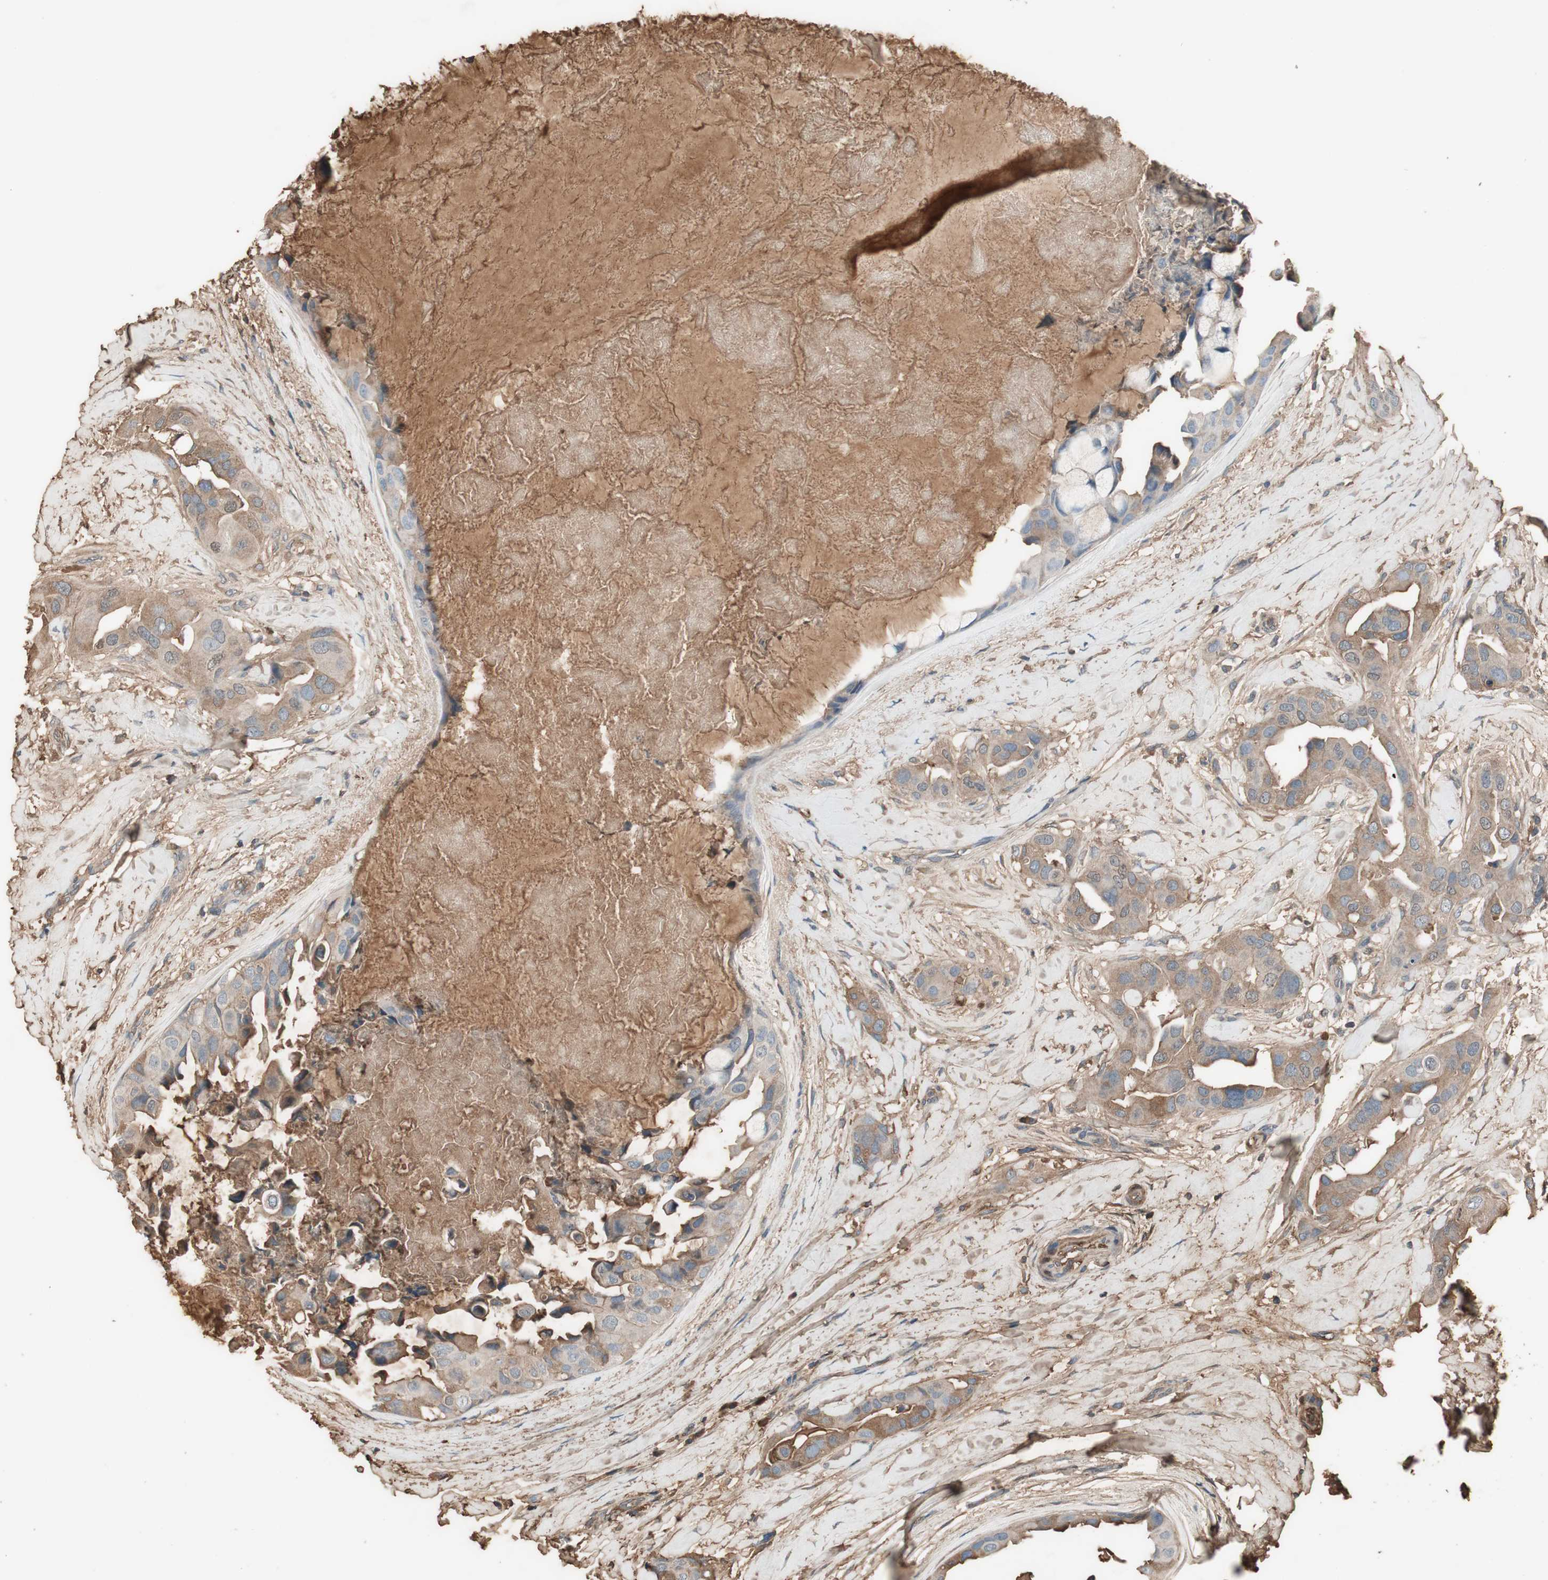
{"staining": {"intensity": "weak", "quantity": ">75%", "location": "cytoplasmic/membranous"}, "tissue": "breast cancer", "cell_type": "Tumor cells", "image_type": "cancer", "snomed": [{"axis": "morphology", "description": "Duct carcinoma"}, {"axis": "topography", "description": "Breast"}], "caption": "DAB immunohistochemical staining of intraductal carcinoma (breast) exhibits weak cytoplasmic/membranous protein positivity in about >75% of tumor cells.", "gene": "MMP14", "patient": {"sex": "female", "age": 40}}